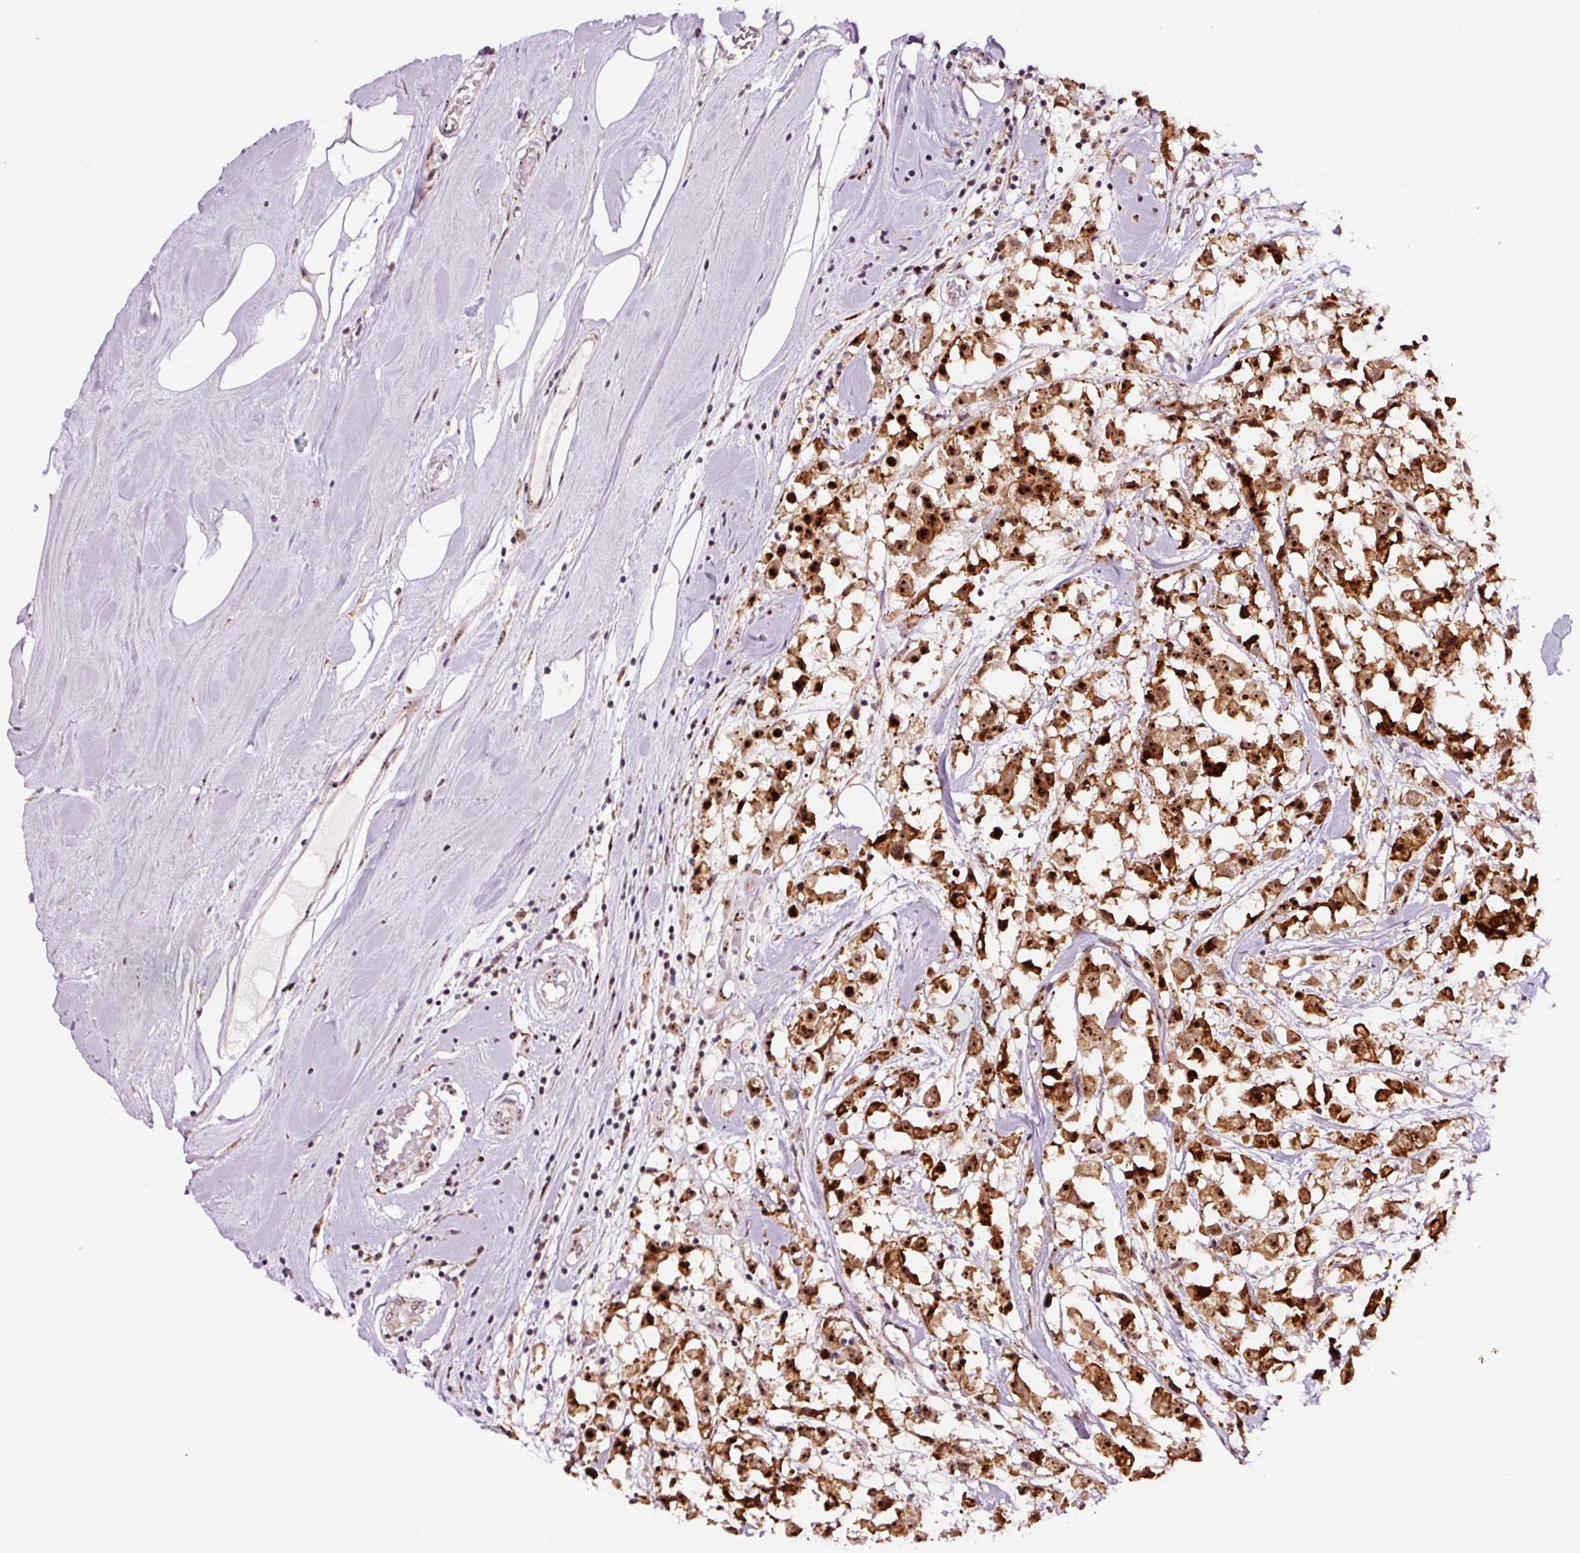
{"staining": {"intensity": "strong", "quantity": ">75%", "location": "cytoplasmic/membranous,nuclear"}, "tissue": "breast cancer", "cell_type": "Tumor cells", "image_type": "cancer", "snomed": [{"axis": "morphology", "description": "Duct carcinoma"}, {"axis": "topography", "description": "Breast"}], "caption": "IHC (DAB) staining of human breast infiltrating ductal carcinoma exhibits strong cytoplasmic/membranous and nuclear protein staining in about >75% of tumor cells.", "gene": "GNL3", "patient": {"sex": "female", "age": 61}}